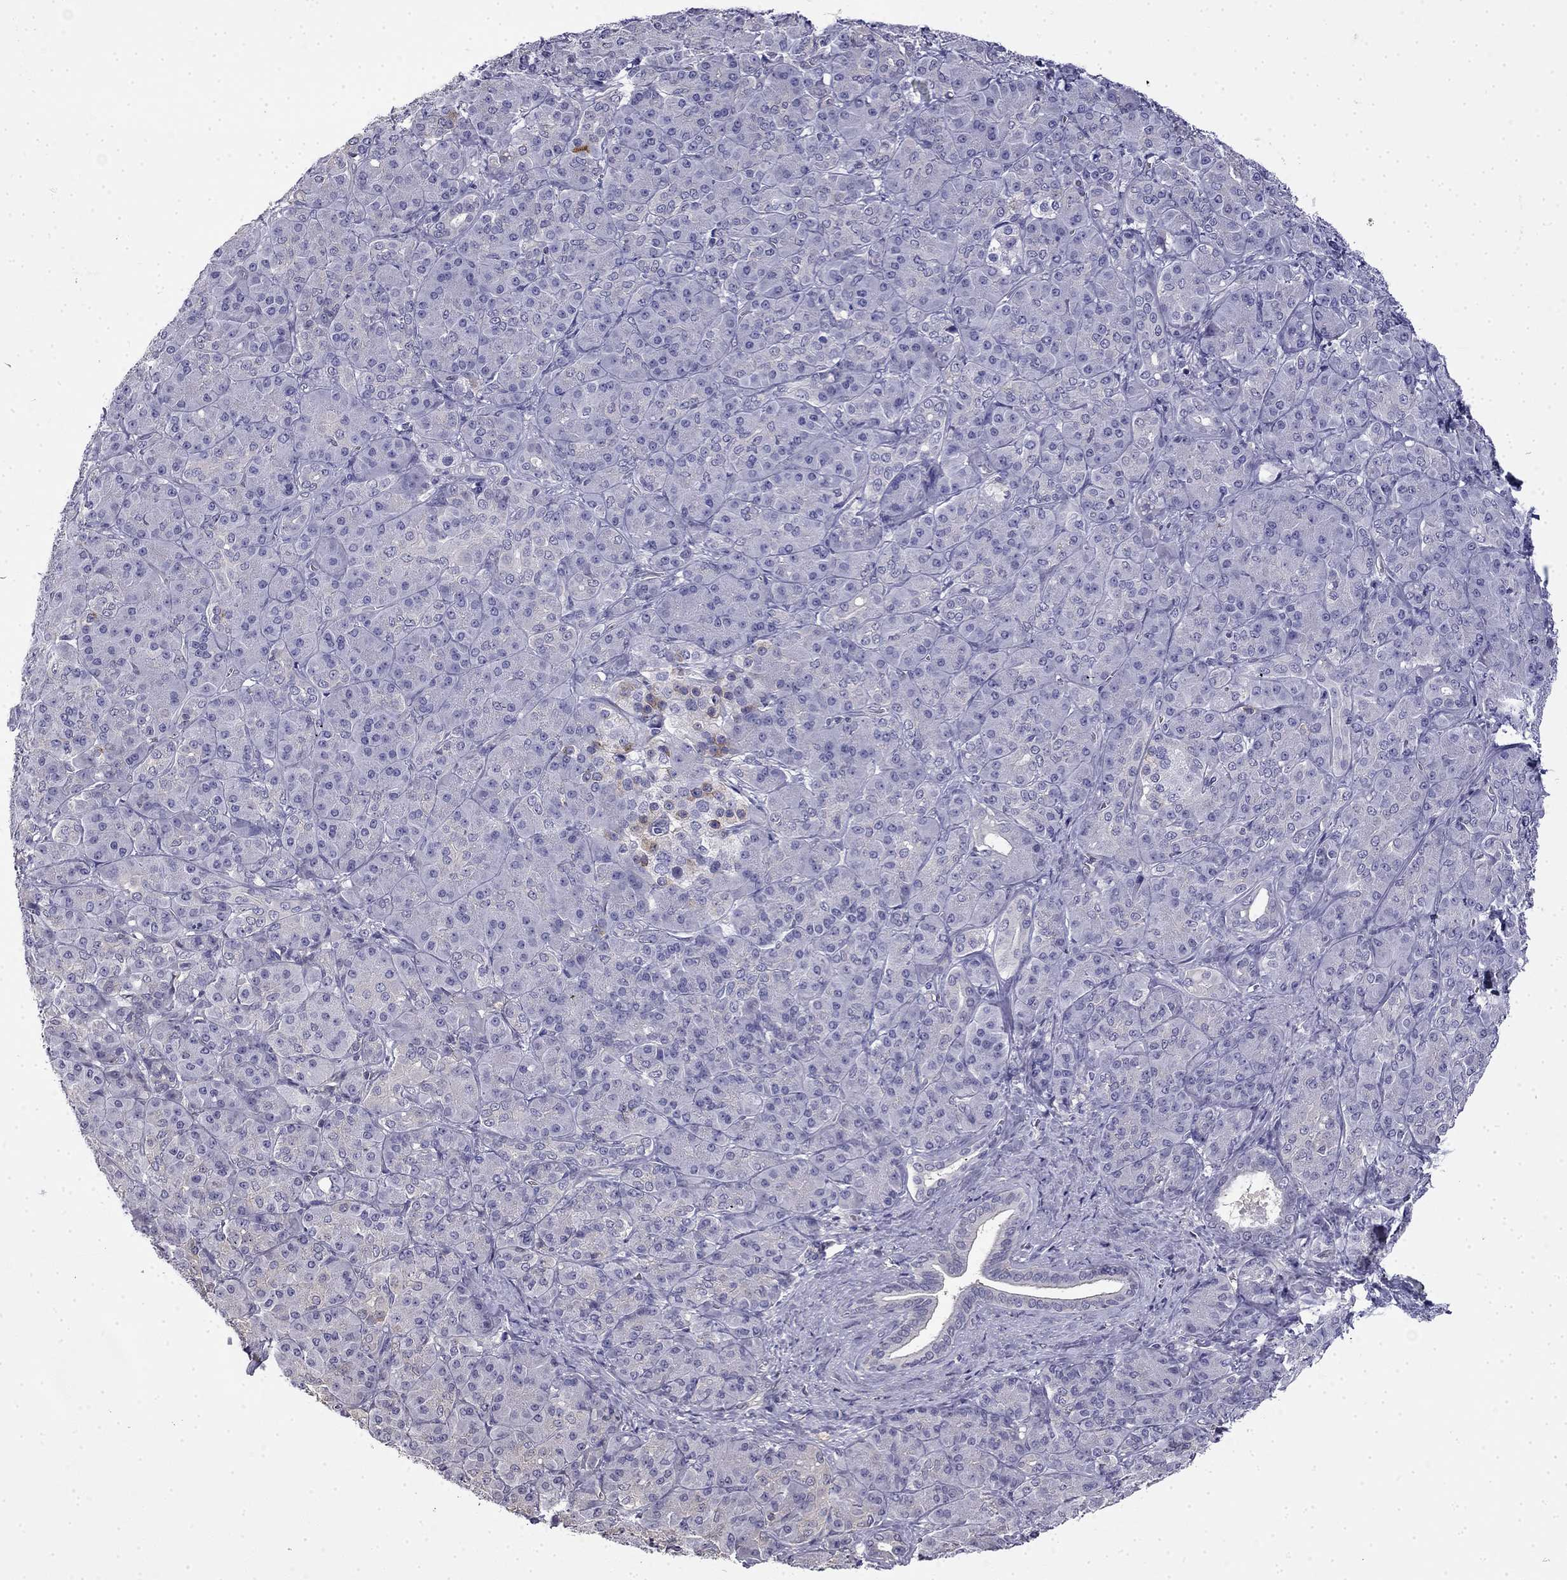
{"staining": {"intensity": "negative", "quantity": "none", "location": "none"}, "tissue": "pancreatic cancer", "cell_type": "Tumor cells", "image_type": "cancer", "snomed": [{"axis": "morphology", "description": "Normal tissue, NOS"}, {"axis": "morphology", "description": "Inflammation, NOS"}, {"axis": "morphology", "description": "Adenocarcinoma, NOS"}, {"axis": "topography", "description": "Pancreas"}], "caption": "The immunohistochemistry (IHC) photomicrograph has no significant expression in tumor cells of pancreatic adenocarcinoma tissue. The staining is performed using DAB (3,3'-diaminobenzidine) brown chromogen with nuclei counter-stained in using hematoxylin.", "gene": "GUCA1B", "patient": {"sex": "male", "age": 57}}